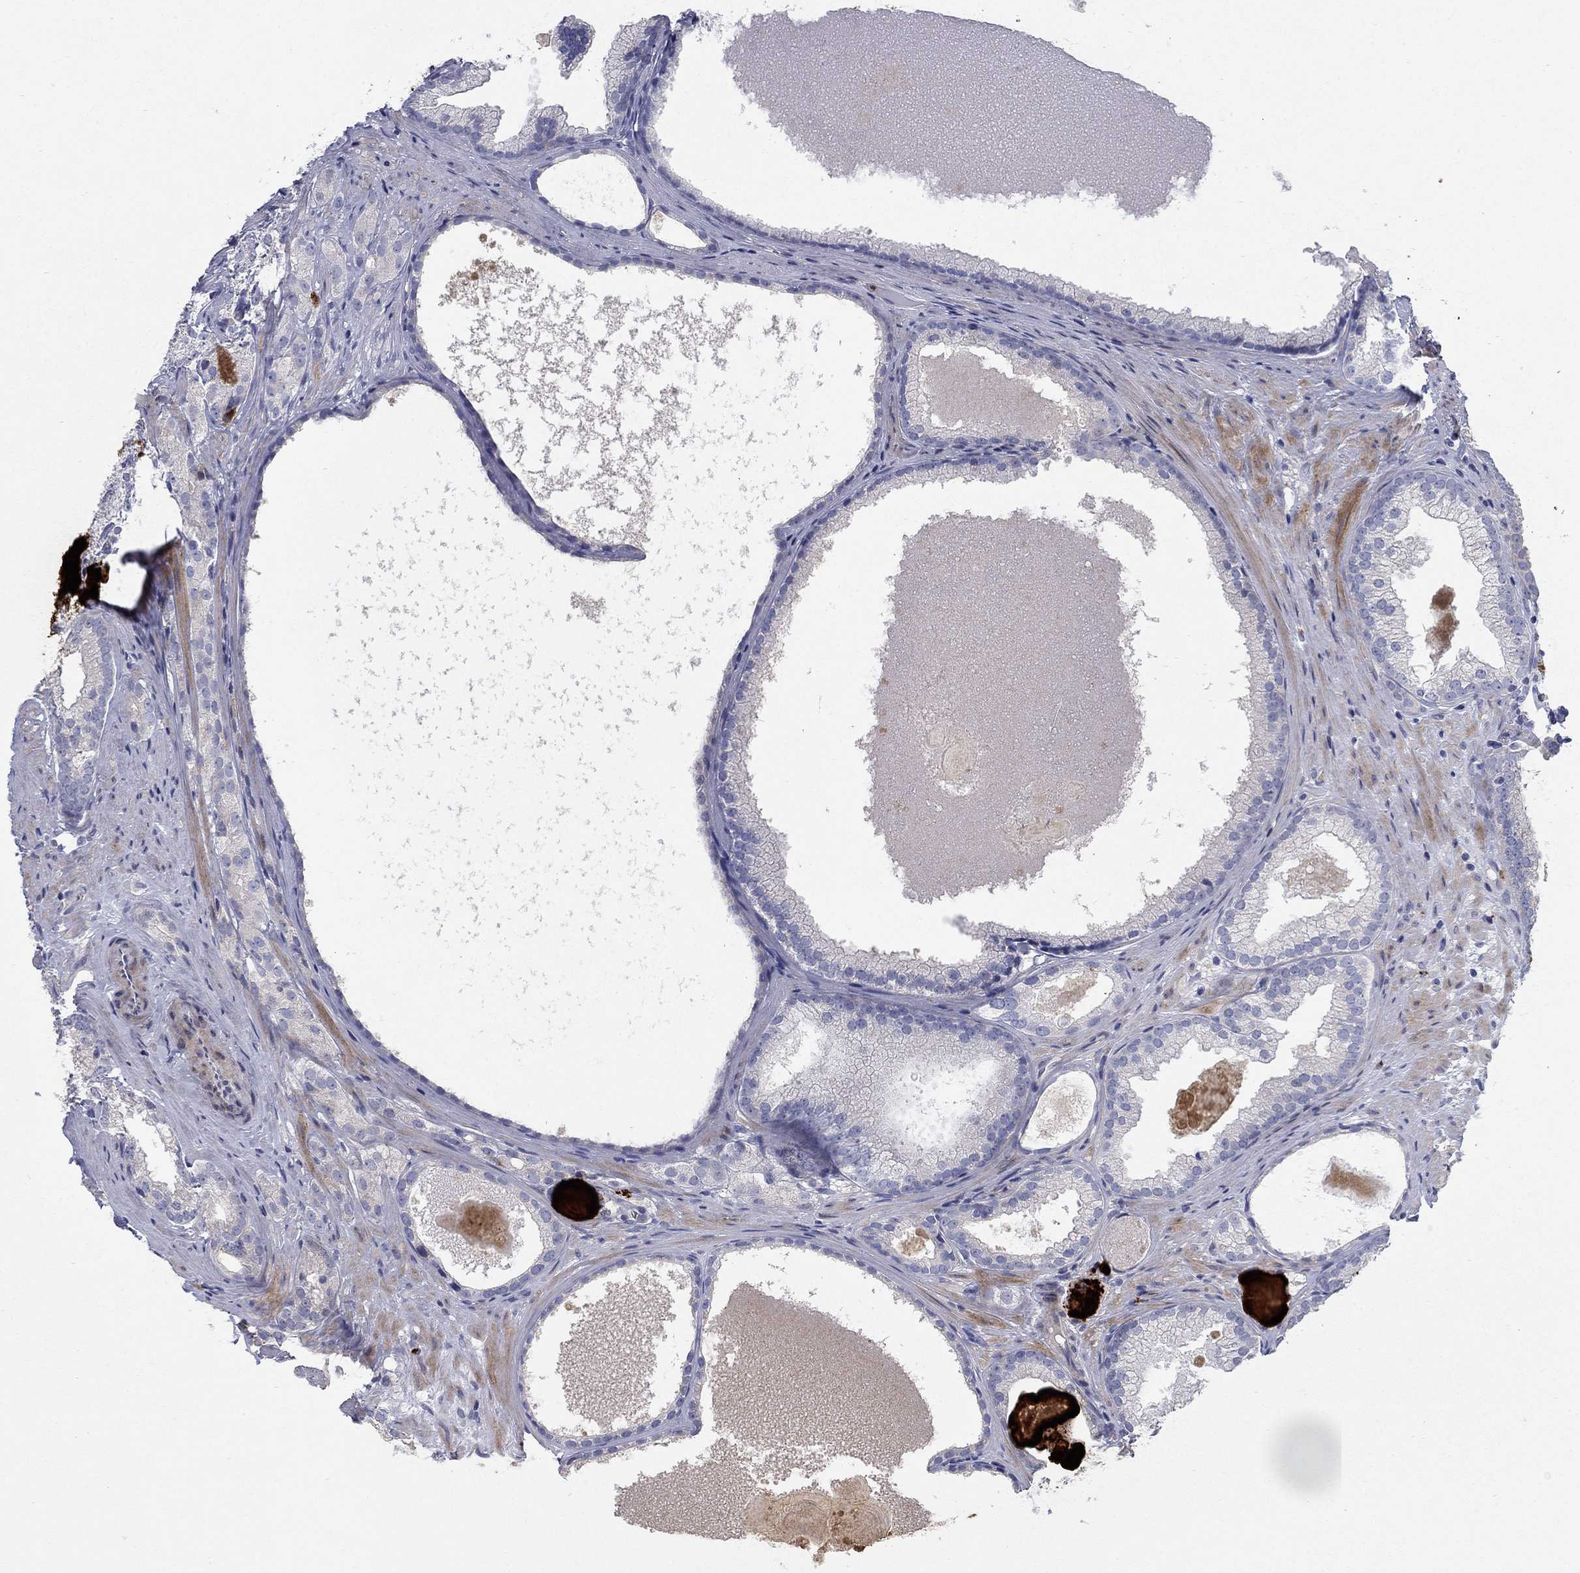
{"staining": {"intensity": "negative", "quantity": "none", "location": "none"}, "tissue": "prostate cancer", "cell_type": "Tumor cells", "image_type": "cancer", "snomed": [{"axis": "morphology", "description": "Adenocarcinoma, High grade"}, {"axis": "topography", "description": "Prostate and seminal vesicle, NOS"}], "caption": "Tumor cells are negative for protein expression in human prostate high-grade adenocarcinoma.", "gene": "TMEM249", "patient": {"sex": "male", "age": 62}}